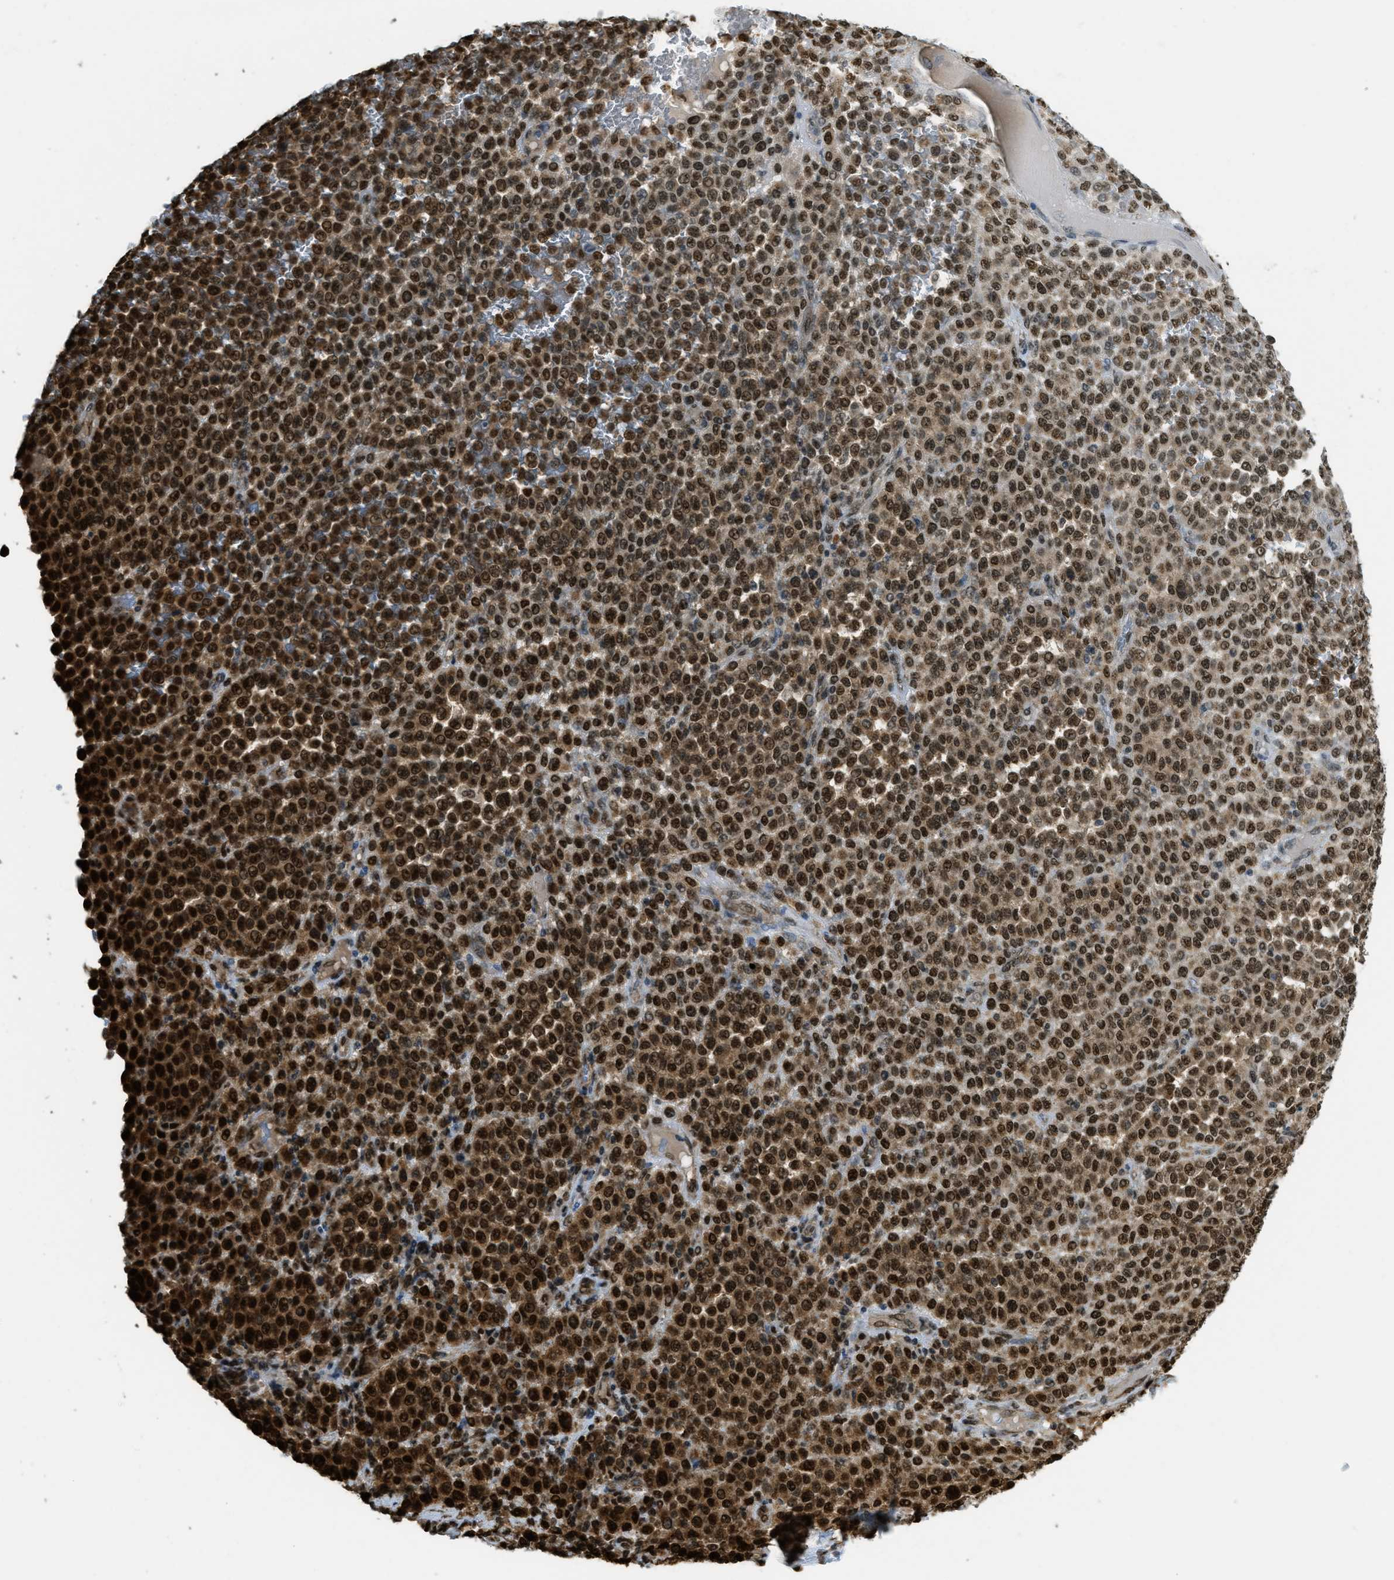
{"staining": {"intensity": "strong", "quantity": ">75%", "location": "nuclear"}, "tissue": "melanoma", "cell_type": "Tumor cells", "image_type": "cancer", "snomed": [{"axis": "morphology", "description": "Malignant melanoma, Metastatic site"}, {"axis": "topography", "description": "Pancreas"}], "caption": "Tumor cells display strong nuclear staining in approximately >75% of cells in melanoma. (Brightfield microscopy of DAB IHC at high magnification).", "gene": "TNPO1", "patient": {"sex": "female", "age": 30}}